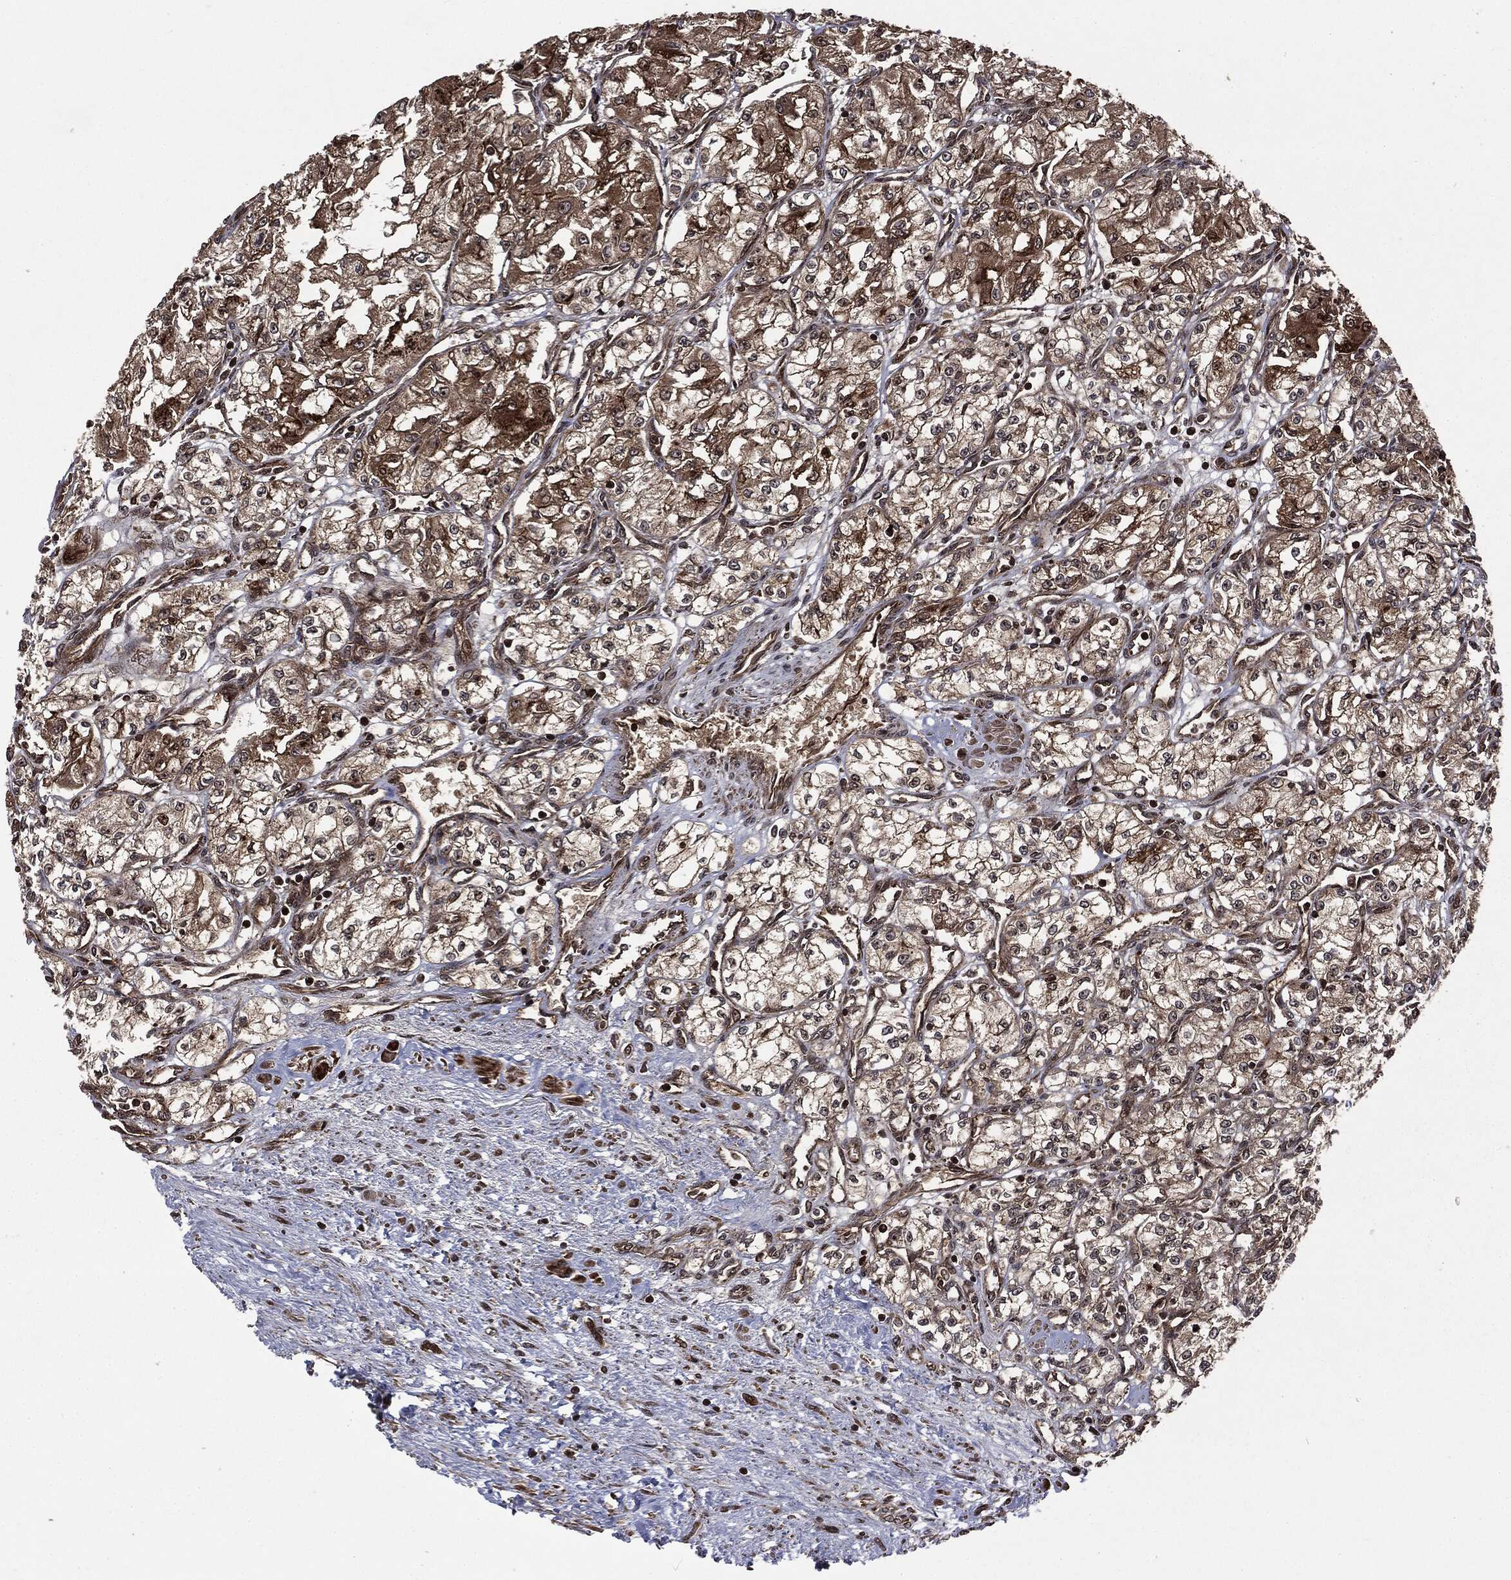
{"staining": {"intensity": "moderate", "quantity": ">75%", "location": "cytoplasmic/membranous,nuclear"}, "tissue": "renal cancer", "cell_type": "Tumor cells", "image_type": "cancer", "snomed": [{"axis": "morphology", "description": "Adenocarcinoma, NOS"}, {"axis": "topography", "description": "Kidney"}], "caption": "Protein positivity by immunohistochemistry (IHC) reveals moderate cytoplasmic/membranous and nuclear expression in approximately >75% of tumor cells in renal cancer. Ihc stains the protein of interest in brown and the nuclei are stained blue.", "gene": "CARD6", "patient": {"sex": "male", "age": 59}}